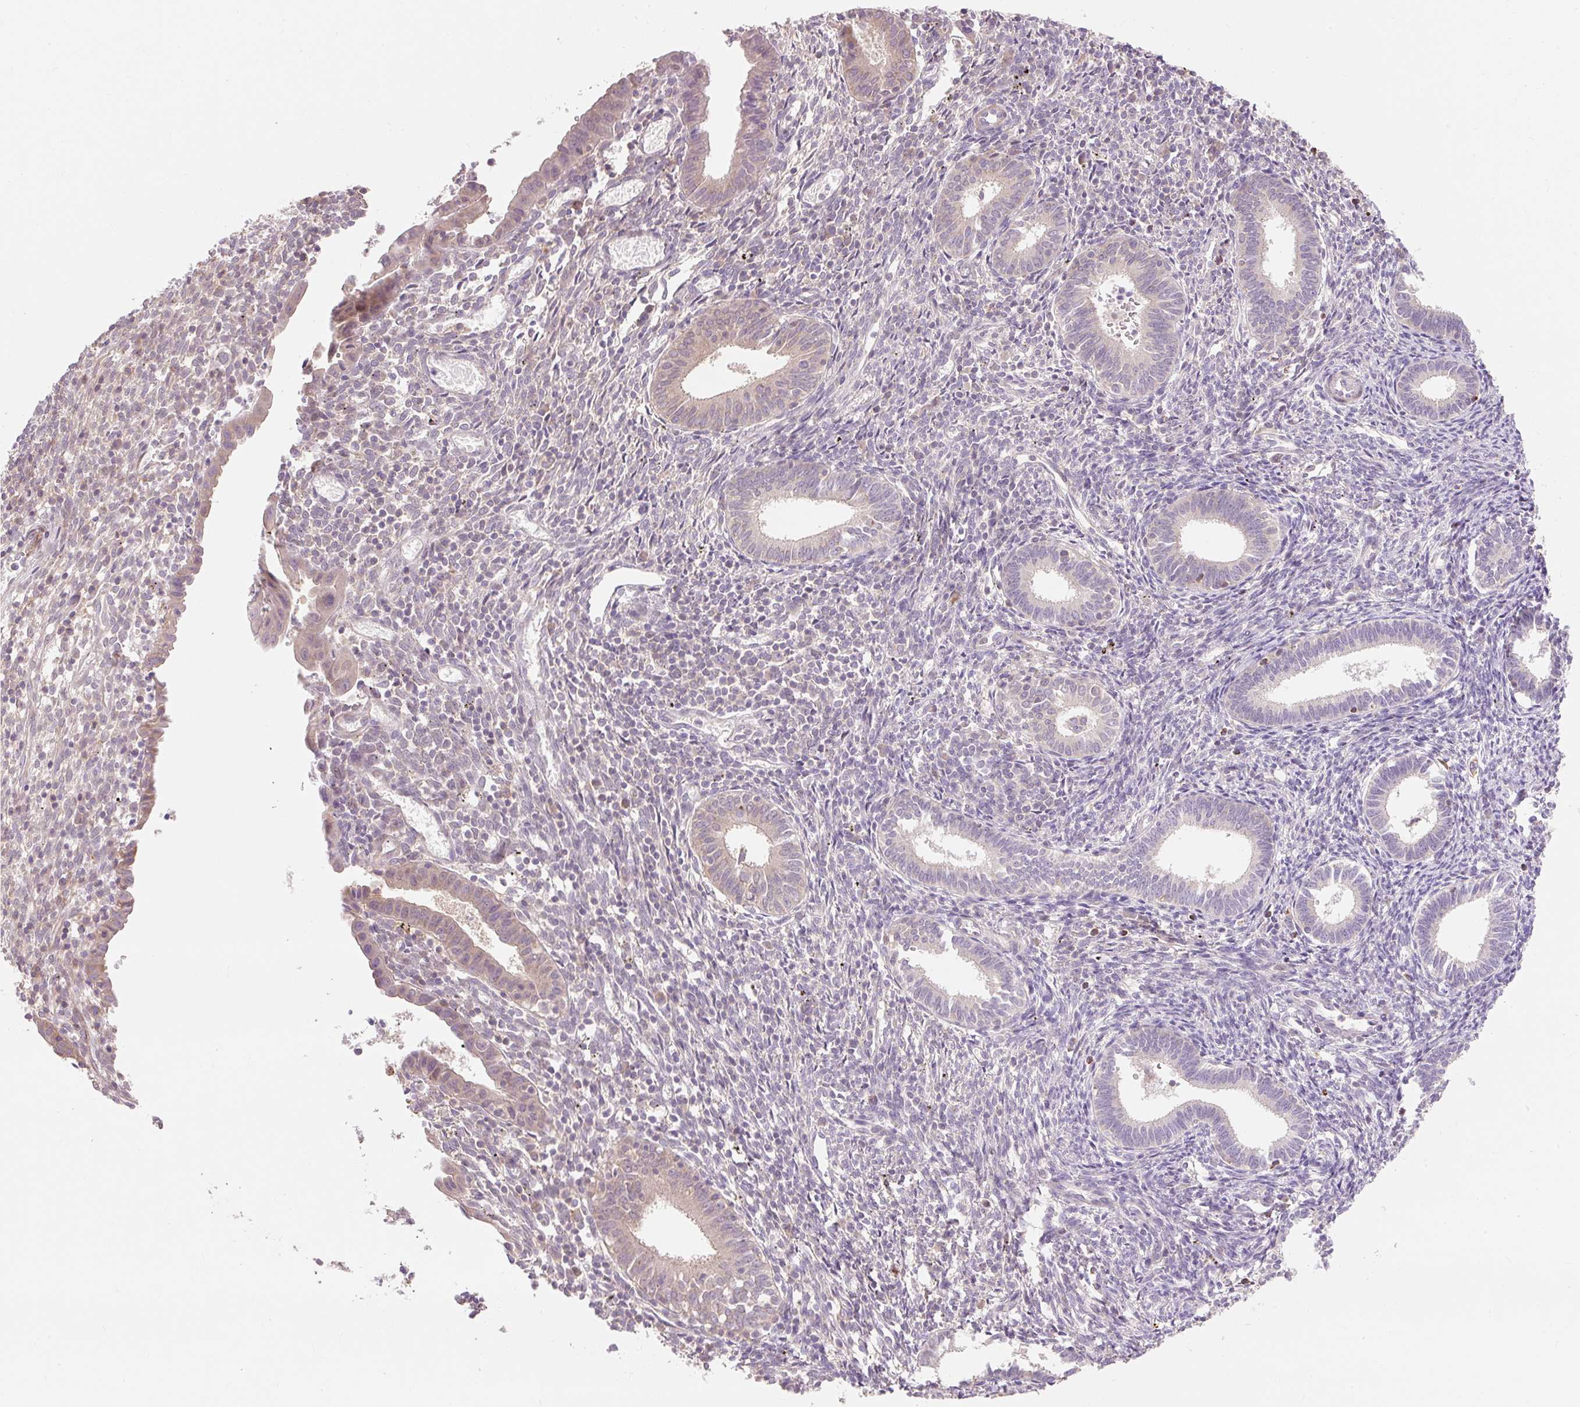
{"staining": {"intensity": "negative", "quantity": "none", "location": "none"}, "tissue": "endometrium", "cell_type": "Cells in endometrial stroma", "image_type": "normal", "snomed": [{"axis": "morphology", "description": "Normal tissue, NOS"}, {"axis": "topography", "description": "Endometrium"}], "caption": "Immunohistochemistry (IHC) photomicrograph of unremarkable human endometrium stained for a protein (brown), which exhibits no expression in cells in endometrial stroma.", "gene": "EMC10", "patient": {"sex": "female", "age": 41}}